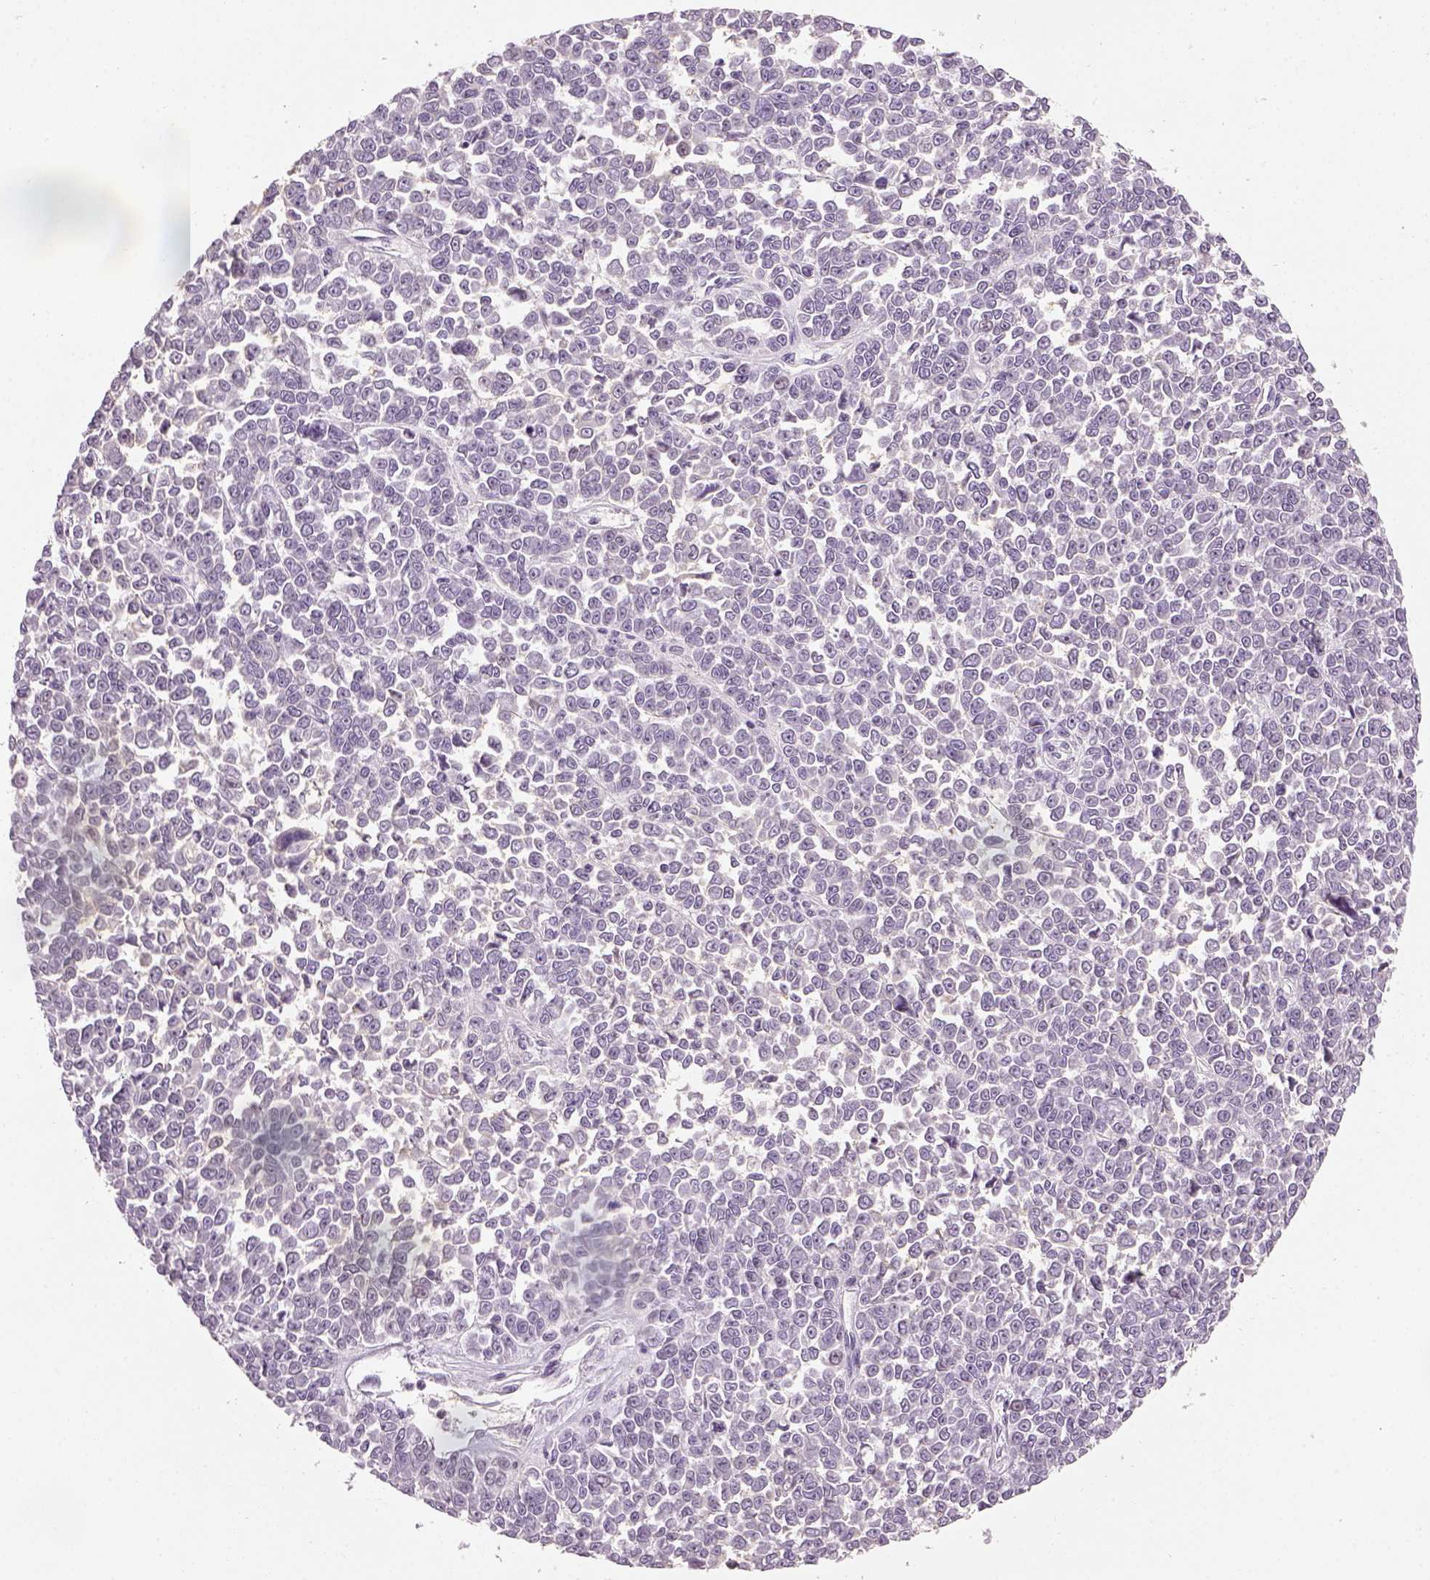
{"staining": {"intensity": "negative", "quantity": "none", "location": "none"}, "tissue": "melanoma", "cell_type": "Tumor cells", "image_type": "cancer", "snomed": [{"axis": "morphology", "description": "Malignant melanoma, NOS"}, {"axis": "topography", "description": "Skin"}], "caption": "Malignant melanoma was stained to show a protein in brown. There is no significant positivity in tumor cells. (Stains: DAB immunohistochemistry with hematoxylin counter stain, Microscopy: brightfield microscopy at high magnification).", "gene": "GDNF", "patient": {"sex": "female", "age": 95}}